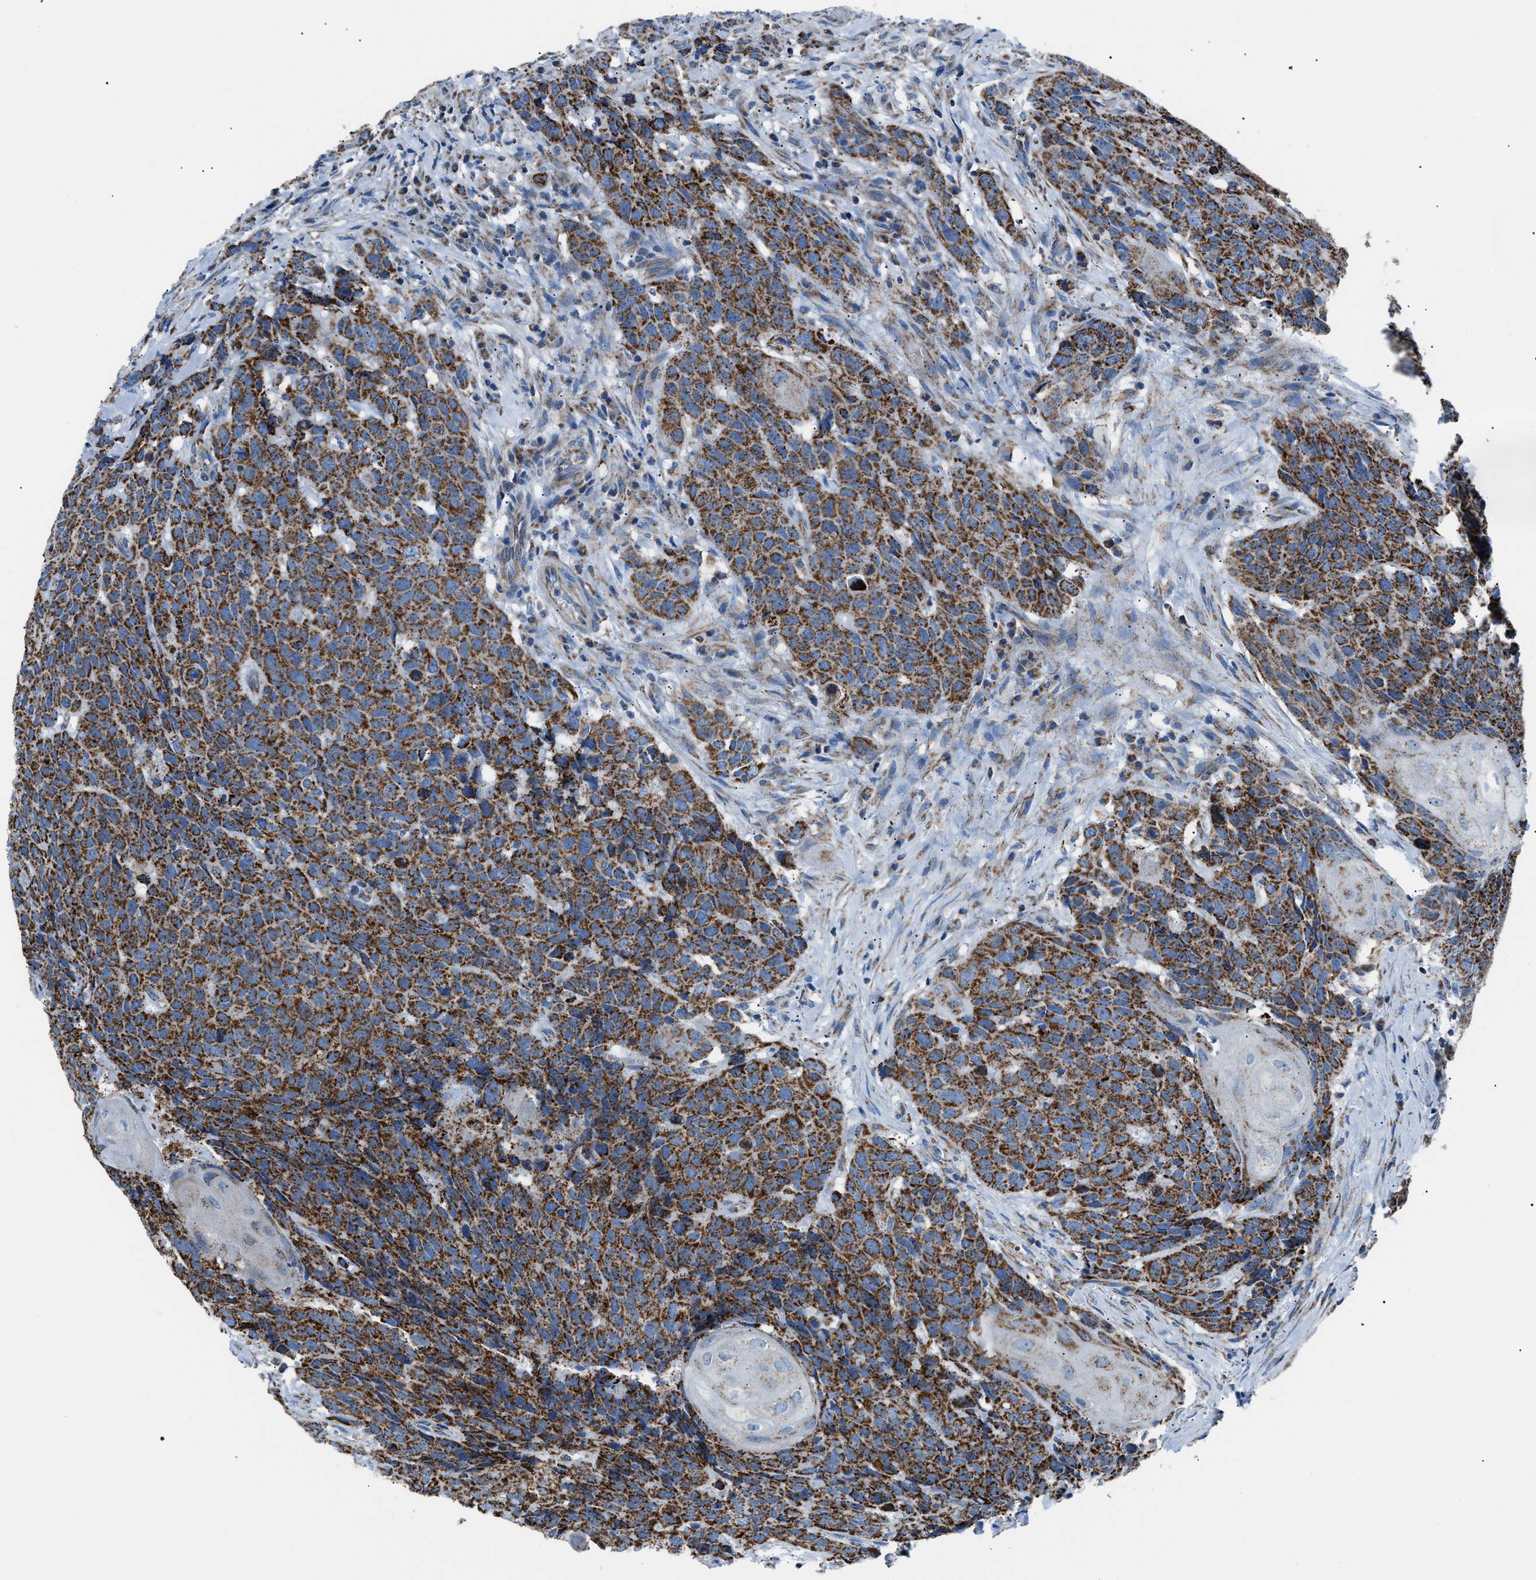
{"staining": {"intensity": "strong", "quantity": ">75%", "location": "cytoplasmic/membranous"}, "tissue": "head and neck cancer", "cell_type": "Tumor cells", "image_type": "cancer", "snomed": [{"axis": "morphology", "description": "Squamous cell carcinoma, NOS"}, {"axis": "topography", "description": "Head-Neck"}], "caption": "This is a micrograph of immunohistochemistry staining of head and neck cancer, which shows strong staining in the cytoplasmic/membranous of tumor cells.", "gene": "PHB2", "patient": {"sex": "male", "age": 66}}